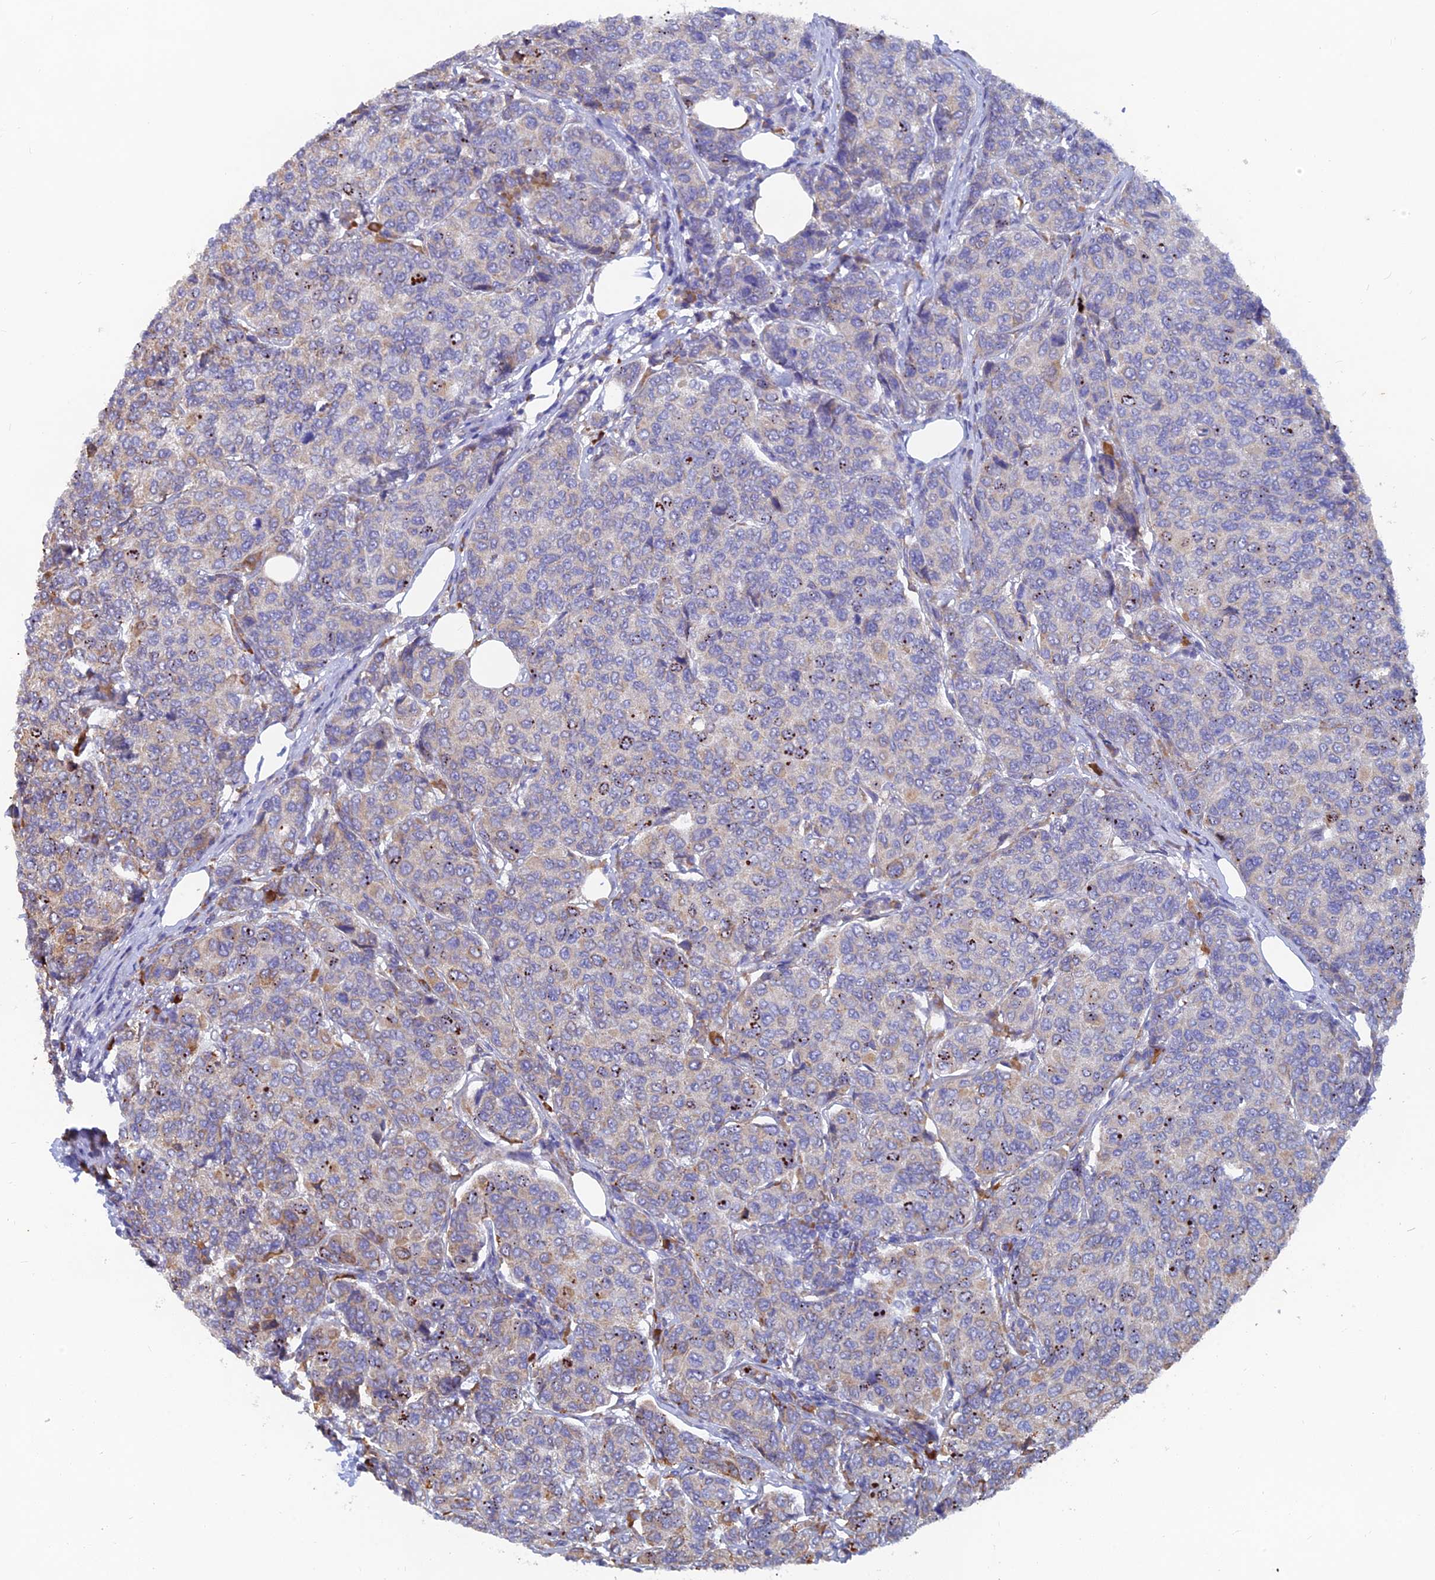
{"staining": {"intensity": "weak", "quantity": "<25%", "location": "cytoplasmic/membranous"}, "tissue": "breast cancer", "cell_type": "Tumor cells", "image_type": "cancer", "snomed": [{"axis": "morphology", "description": "Duct carcinoma"}, {"axis": "topography", "description": "Breast"}], "caption": "This is an IHC image of infiltrating ductal carcinoma (breast). There is no expression in tumor cells.", "gene": "WDR35", "patient": {"sex": "female", "age": 55}}